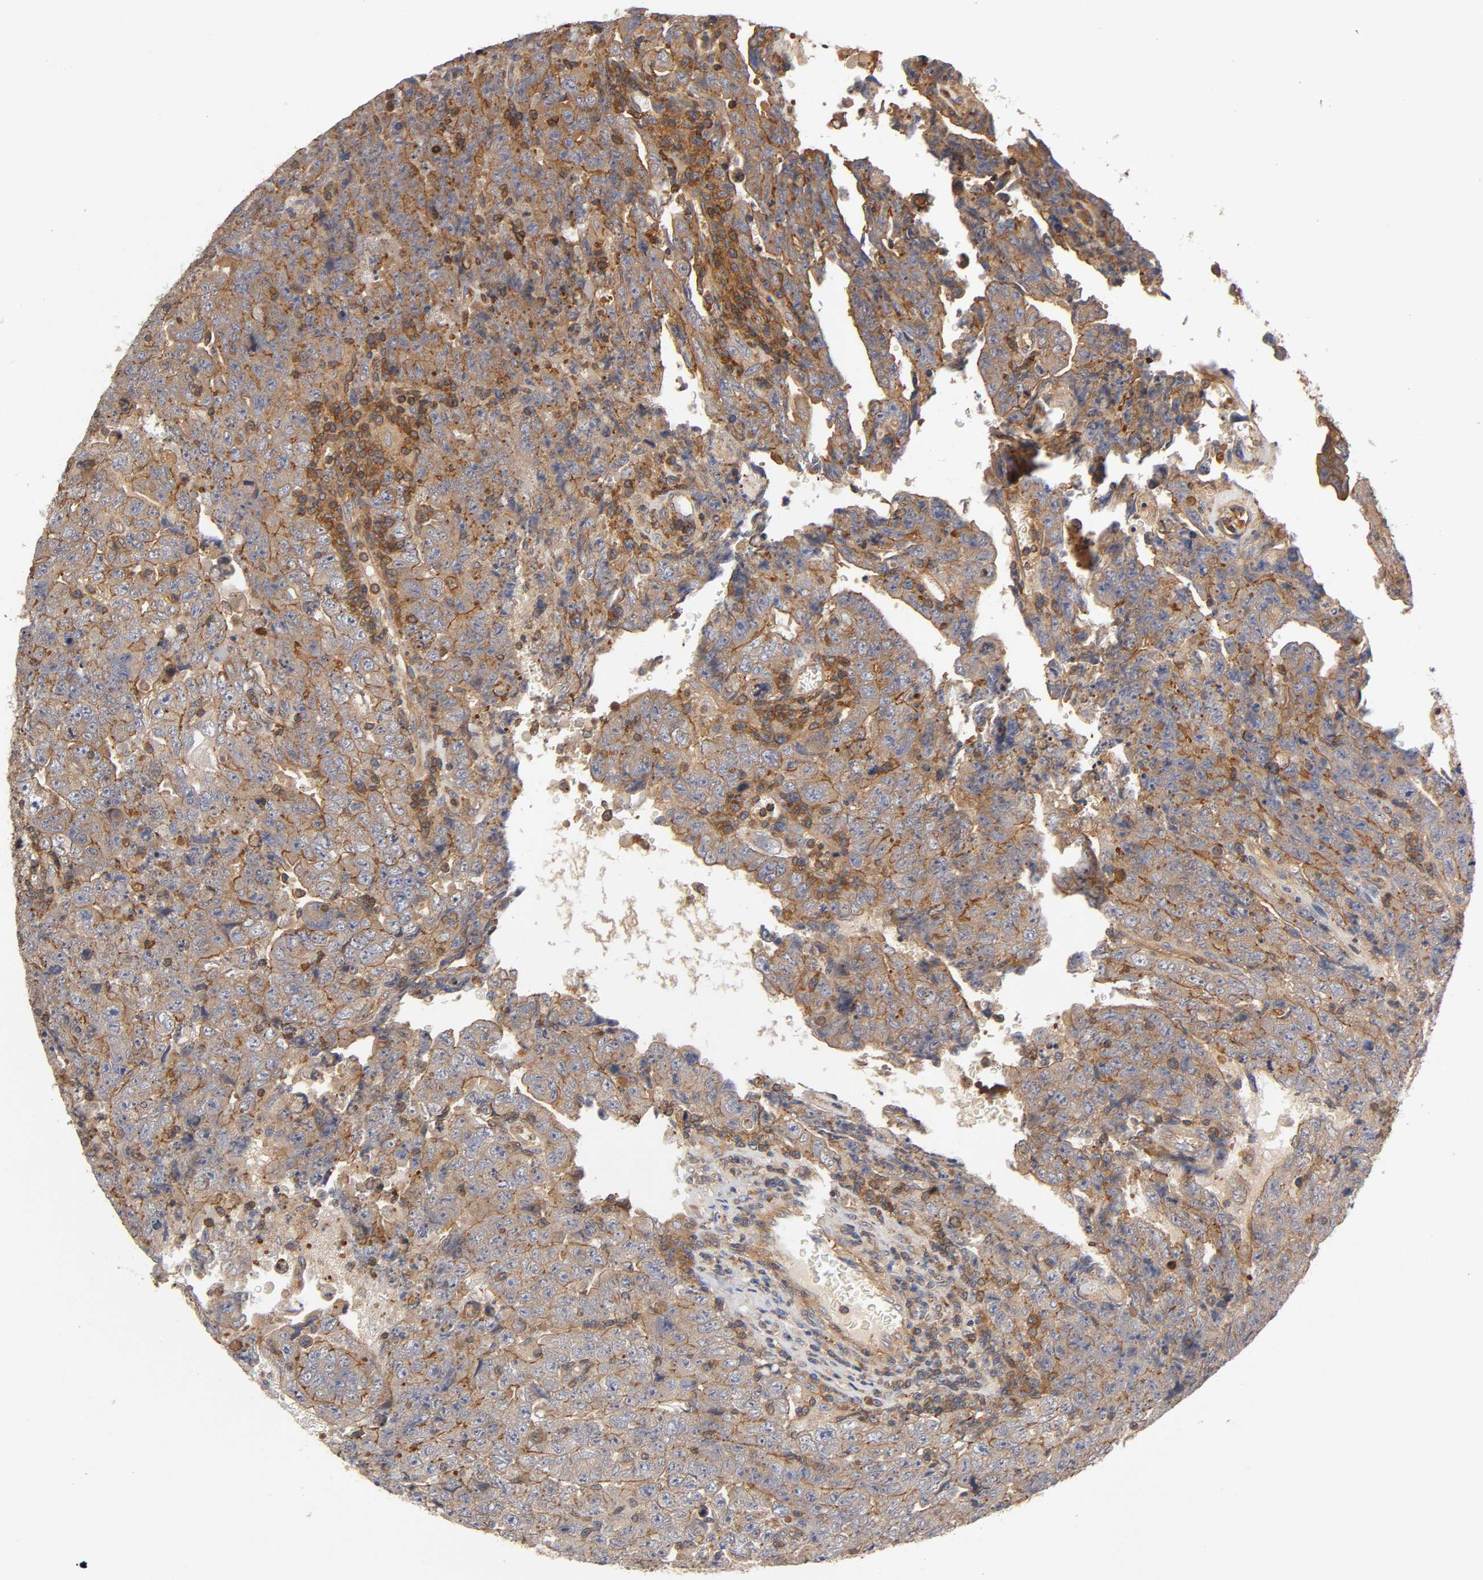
{"staining": {"intensity": "moderate", "quantity": "25%-75%", "location": "cytoplasmic/membranous"}, "tissue": "testis cancer", "cell_type": "Tumor cells", "image_type": "cancer", "snomed": [{"axis": "morphology", "description": "Carcinoma, Embryonal, NOS"}, {"axis": "topography", "description": "Testis"}], "caption": "Testis embryonal carcinoma stained with DAB IHC displays medium levels of moderate cytoplasmic/membranous staining in approximately 25%-75% of tumor cells.", "gene": "LAMTOR2", "patient": {"sex": "male", "age": 28}}